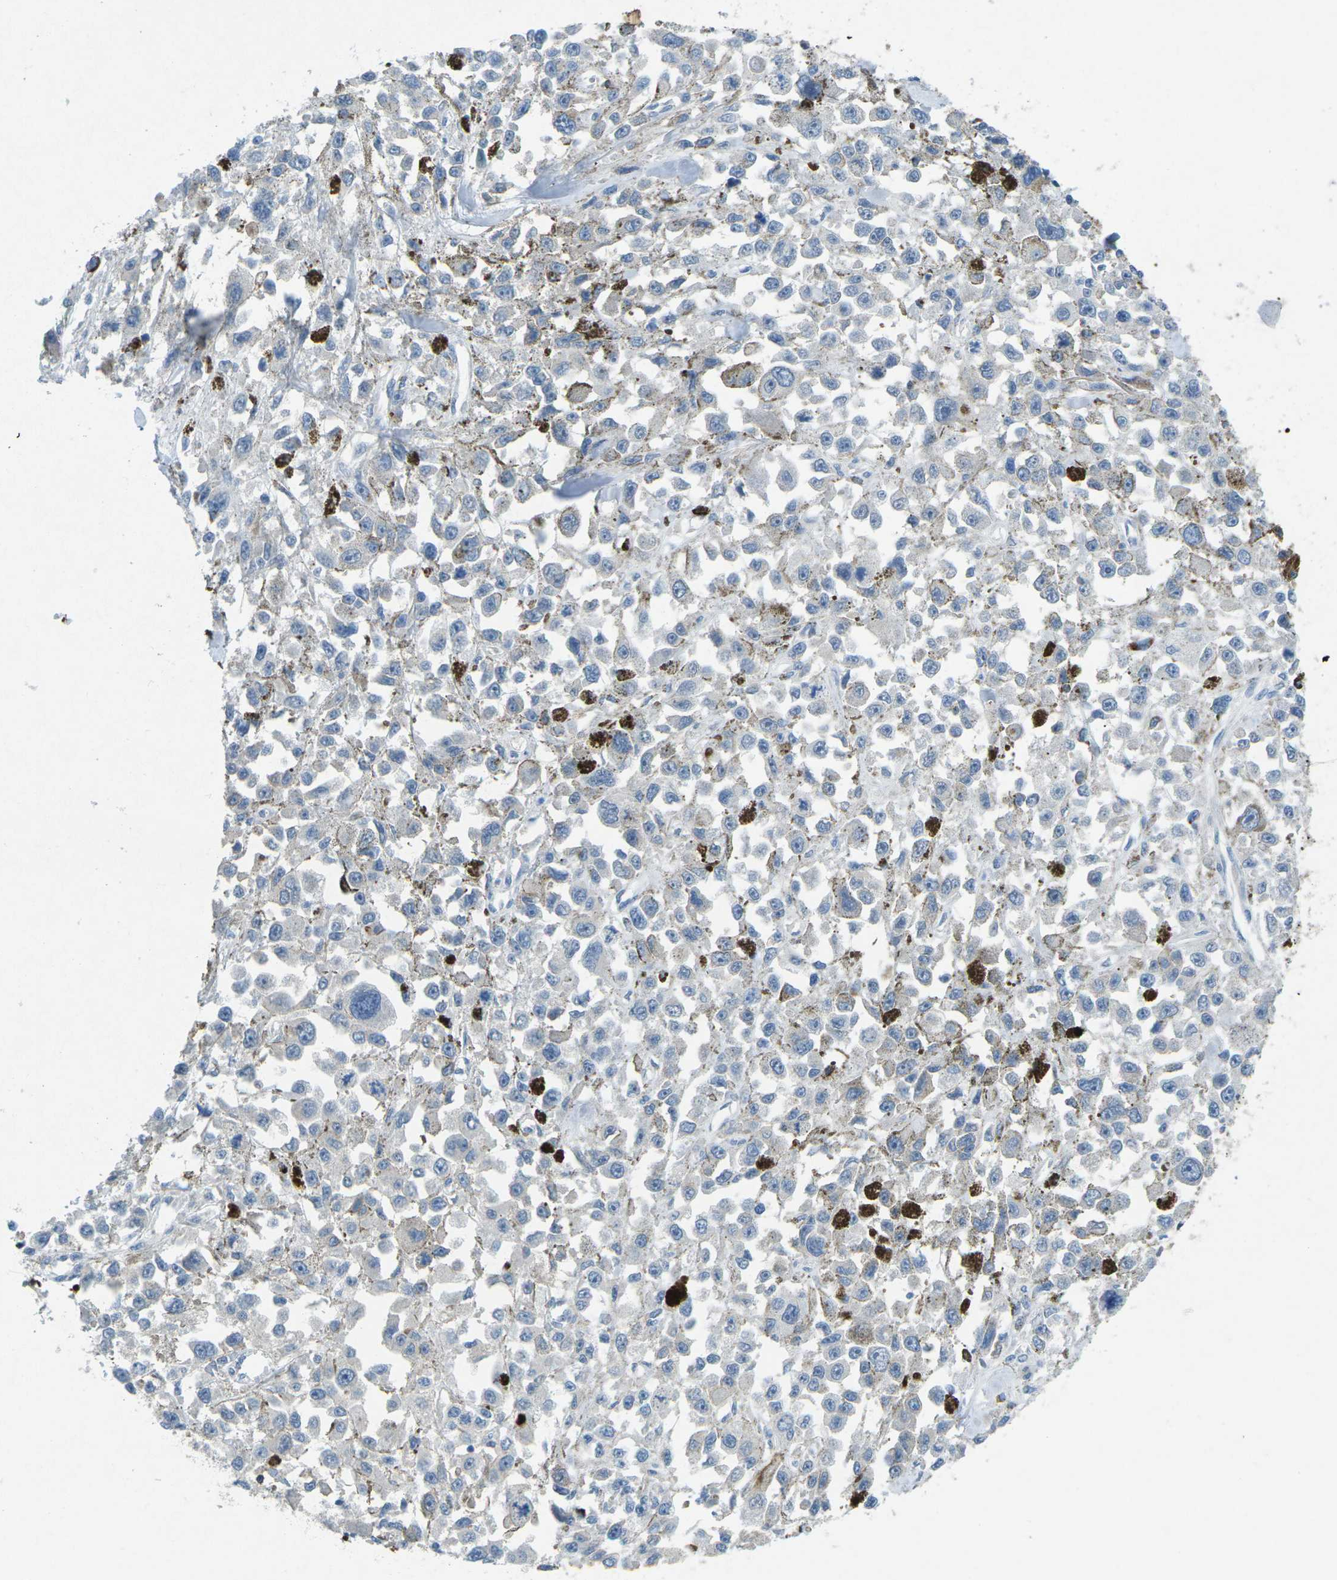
{"staining": {"intensity": "negative", "quantity": "none", "location": "none"}, "tissue": "melanoma", "cell_type": "Tumor cells", "image_type": "cancer", "snomed": [{"axis": "morphology", "description": "Malignant melanoma, Metastatic site"}, {"axis": "topography", "description": "Lymph node"}], "caption": "The histopathology image displays no staining of tumor cells in melanoma.", "gene": "CD19", "patient": {"sex": "male", "age": 59}}